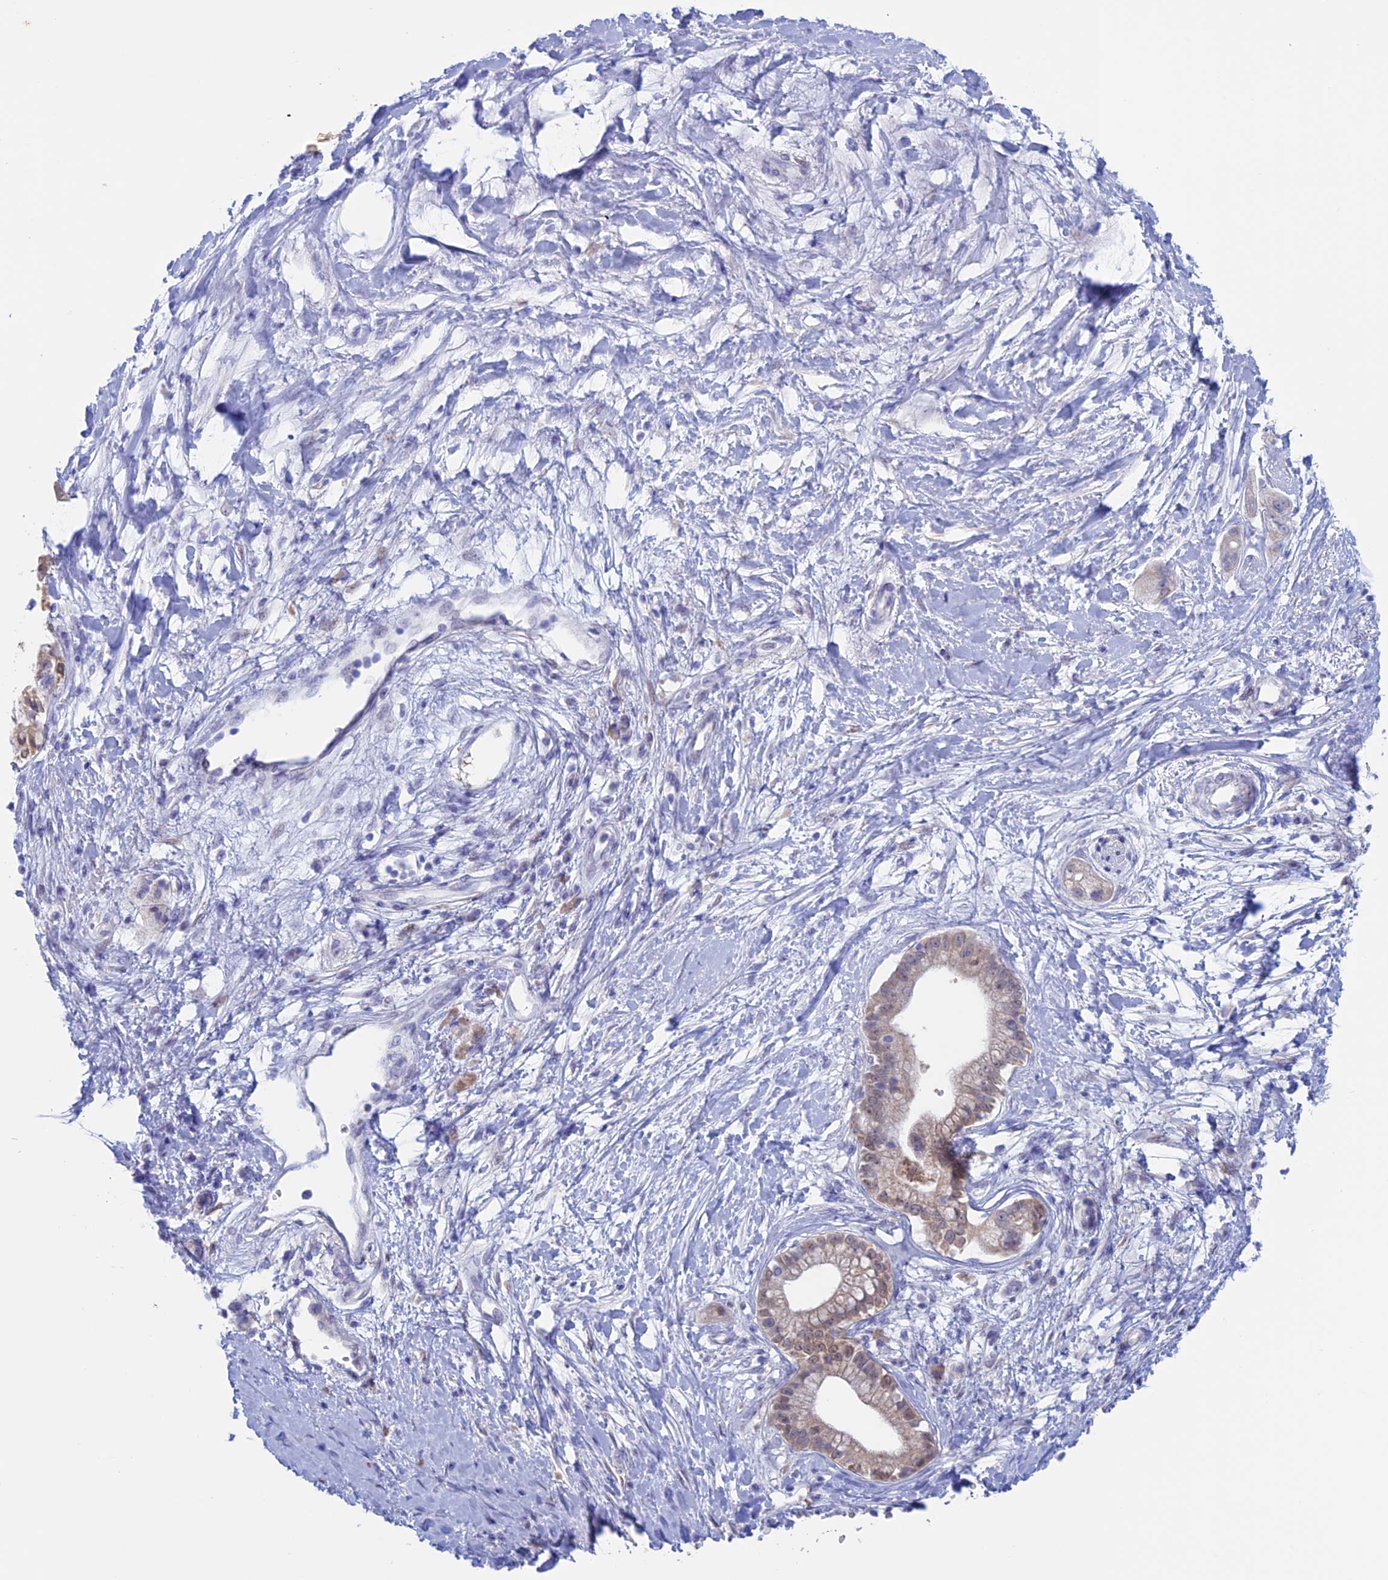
{"staining": {"intensity": "weak", "quantity": "<25%", "location": "nuclear"}, "tissue": "pancreatic cancer", "cell_type": "Tumor cells", "image_type": "cancer", "snomed": [{"axis": "morphology", "description": "Adenocarcinoma, NOS"}, {"axis": "topography", "description": "Pancreas"}], "caption": "Pancreatic adenocarcinoma was stained to show a protein in brown. There is no significant expression in tumor cells.", "gene": "LHFPL2", "patient": {"sex": "male", "age": 68}}